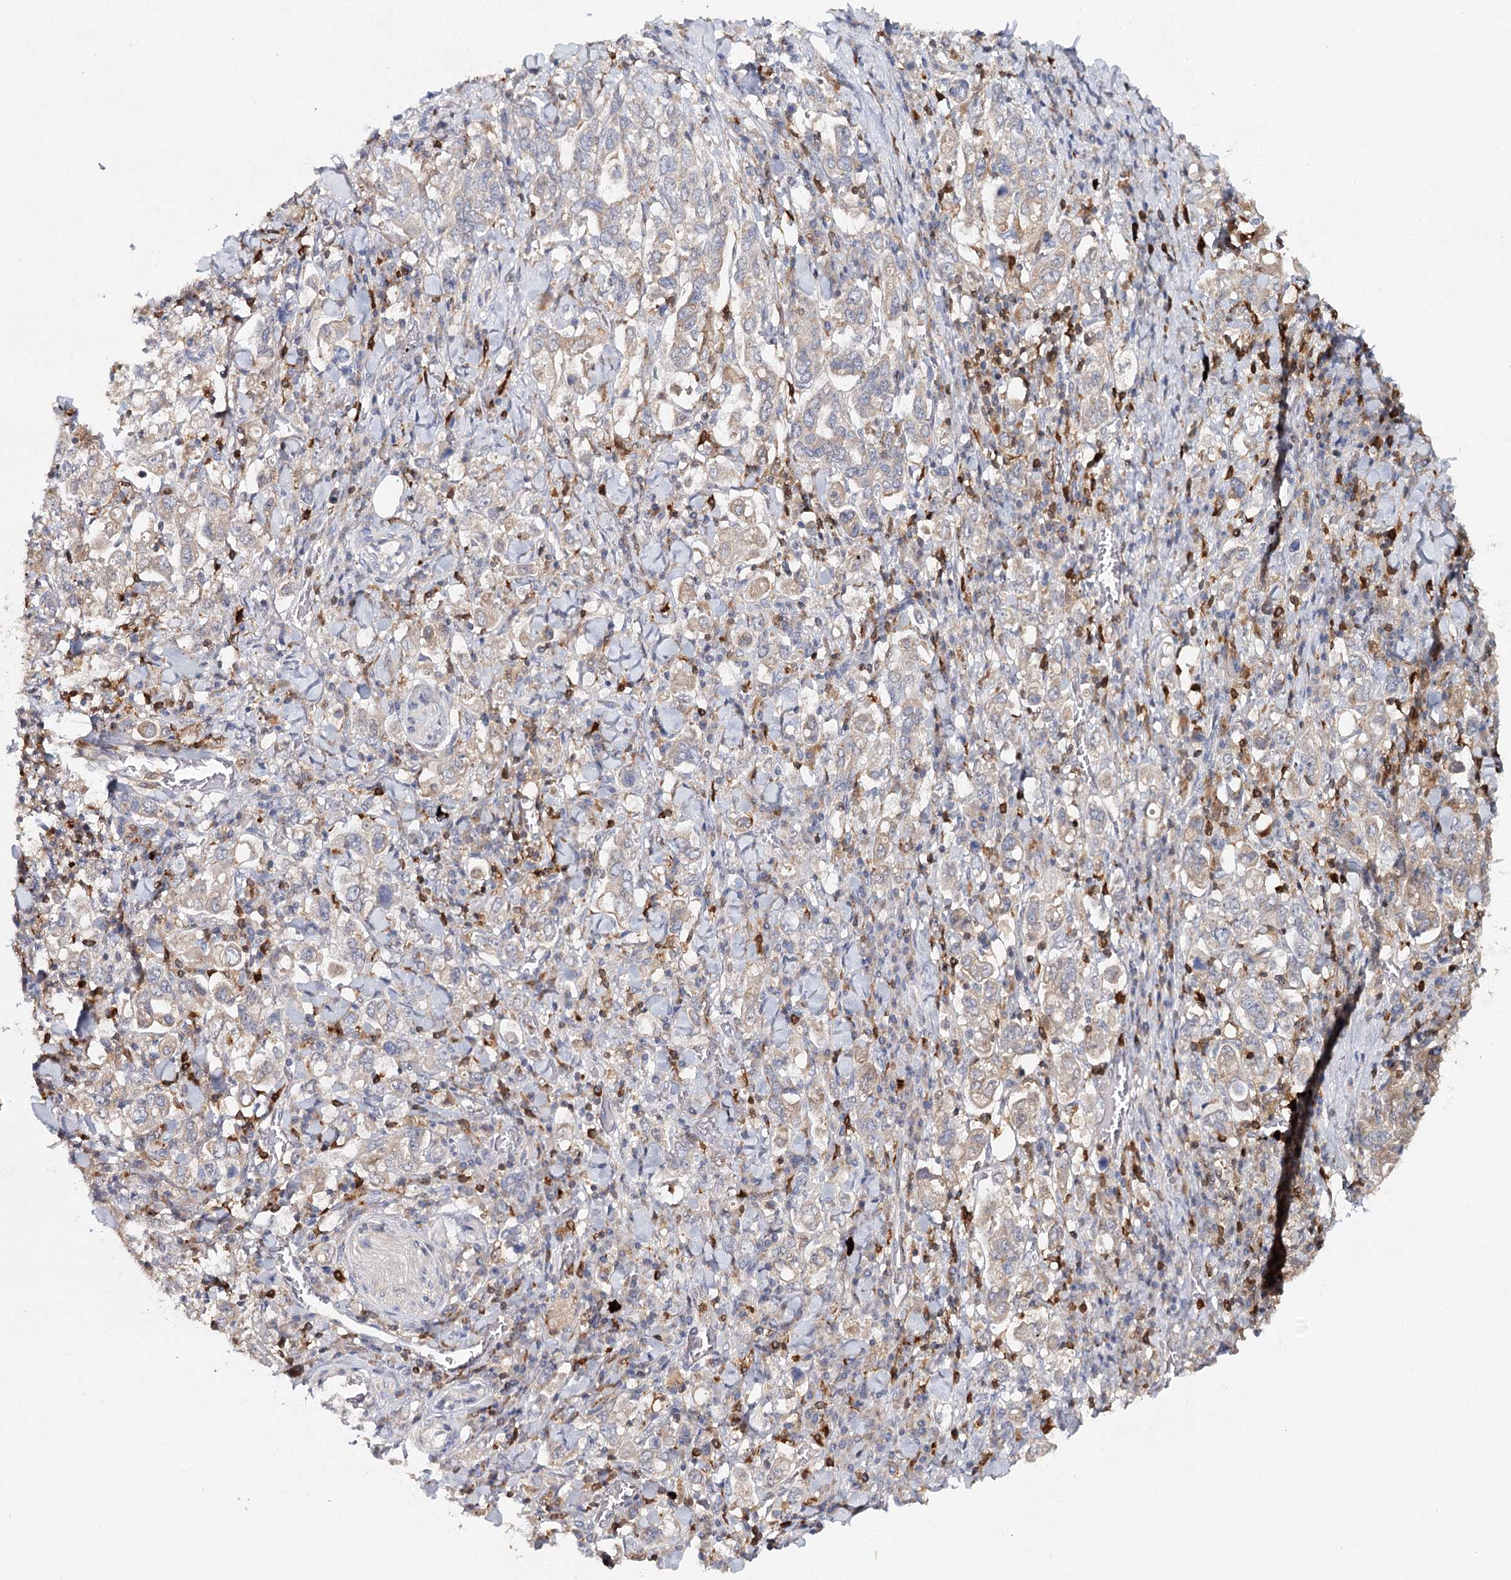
{"staining": {"intensity": "weak", "quantity": "<25%", "location": "cytoplasmic/membranous"}, "tissue": "stomach cancer", "cell_type": "Tumor cells", "image_type": "cancer", "snomed": [{"axis": "morphology", "description": "Adenocarcinoma, NOS"}, {"axis": "topography", "description": "Stomach, upper"}], "caption": "Tumor cells are negative for brown protein staining in stomach cancer (adenocarcinoma).", "gene": "SLC41A2", "patient": {"sex": "male", "age": 62}}